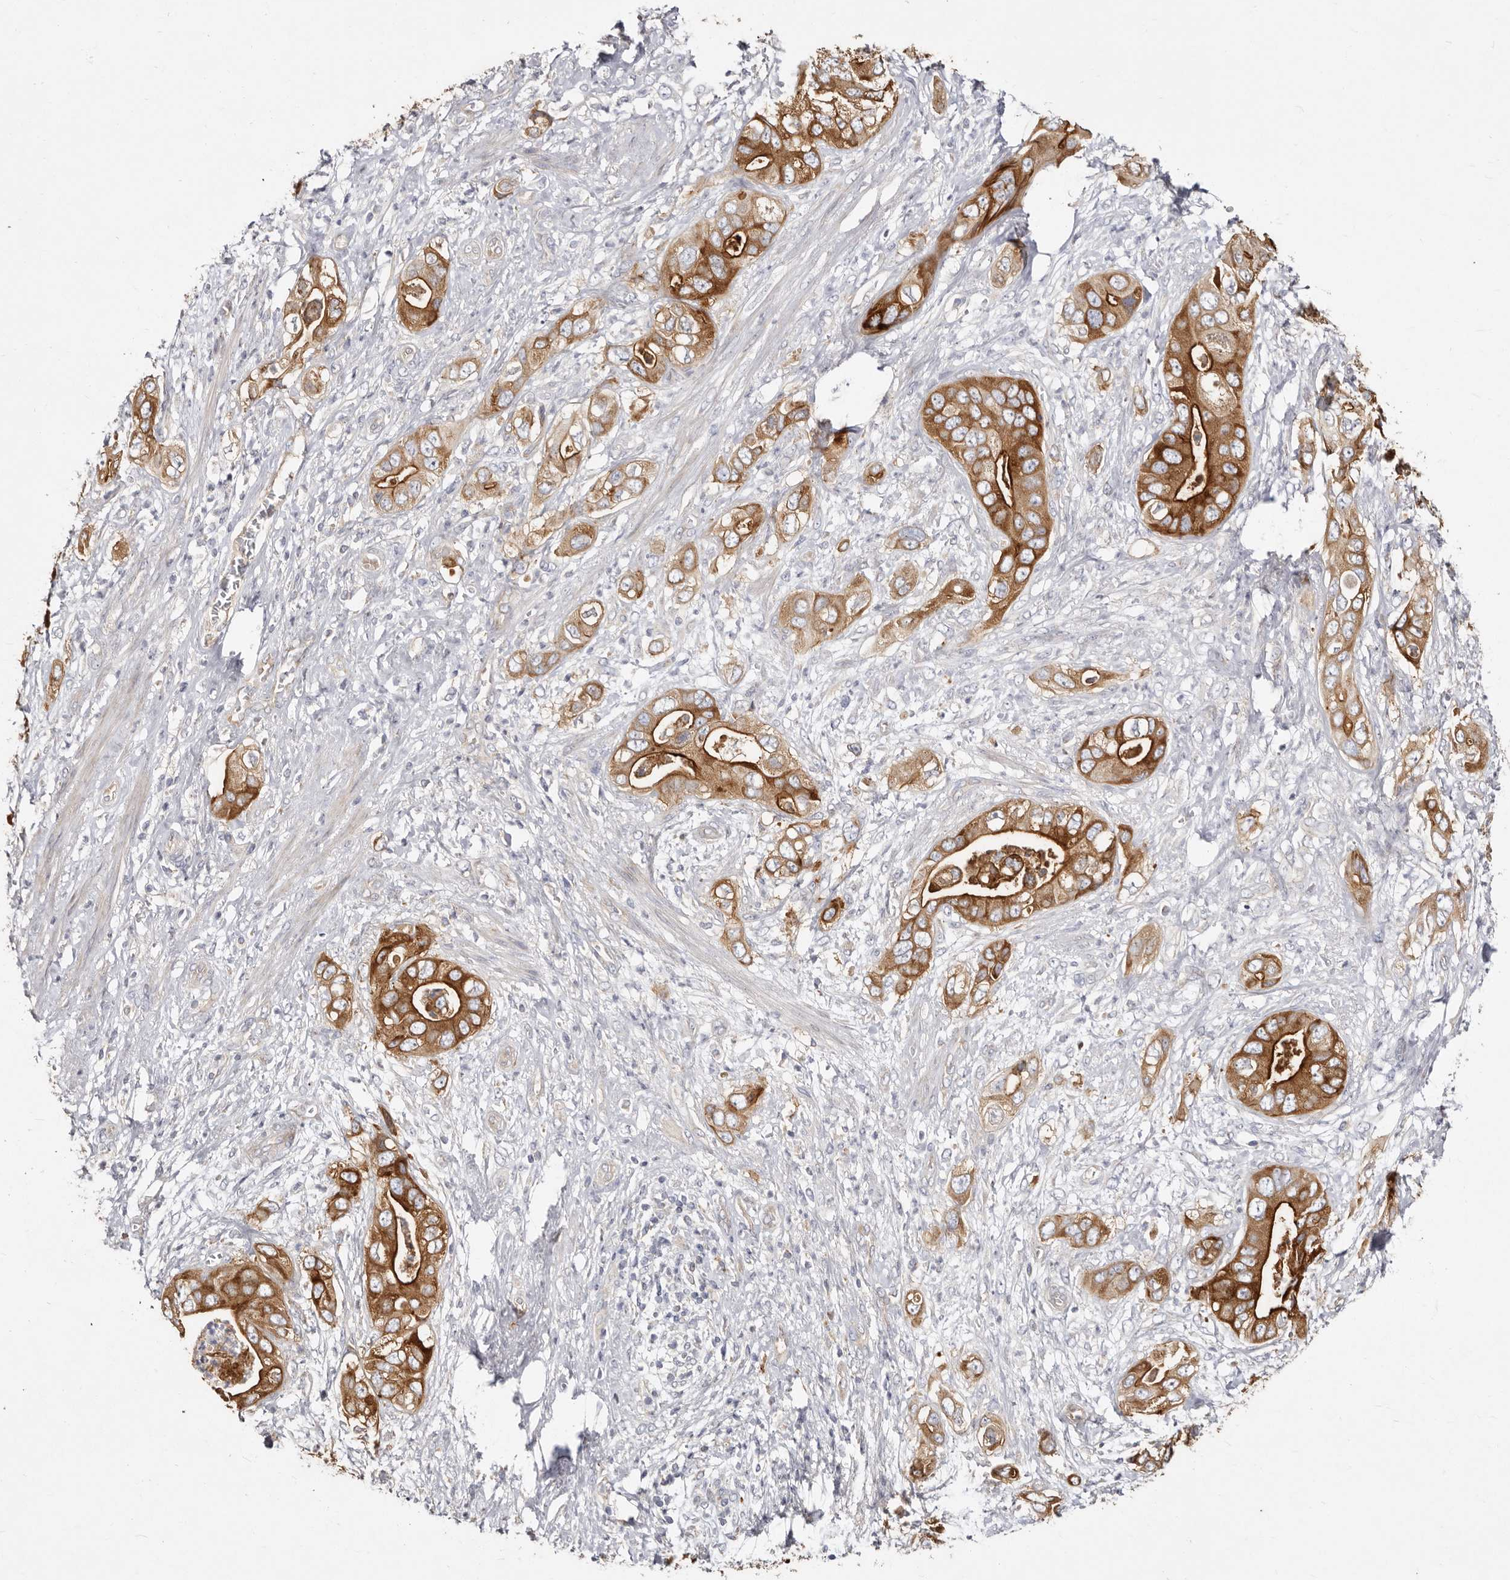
{"staining": {"intensity": "strong", "quantity": ">75%", "location": "cytoplasmic/membranous"}, "tissue": "pancreatic cancer", "cell_type": "Tumor cells", "image_type": "cancer", "snomed": [{"axis": "morphology", "description": "Adenocarcinoma, NOS"}, {"axis": "topography", "description": "Pancreas"}], "caption": "Immunohistochemical staining of human adenocarcinoma (pancreatic) displays high levels of strong cytoplasmic/membranous staining in approximately >75% of tumor cells.", "gene": "BAIAP2L1", "patient": {"sex": "female", "age": 78}}